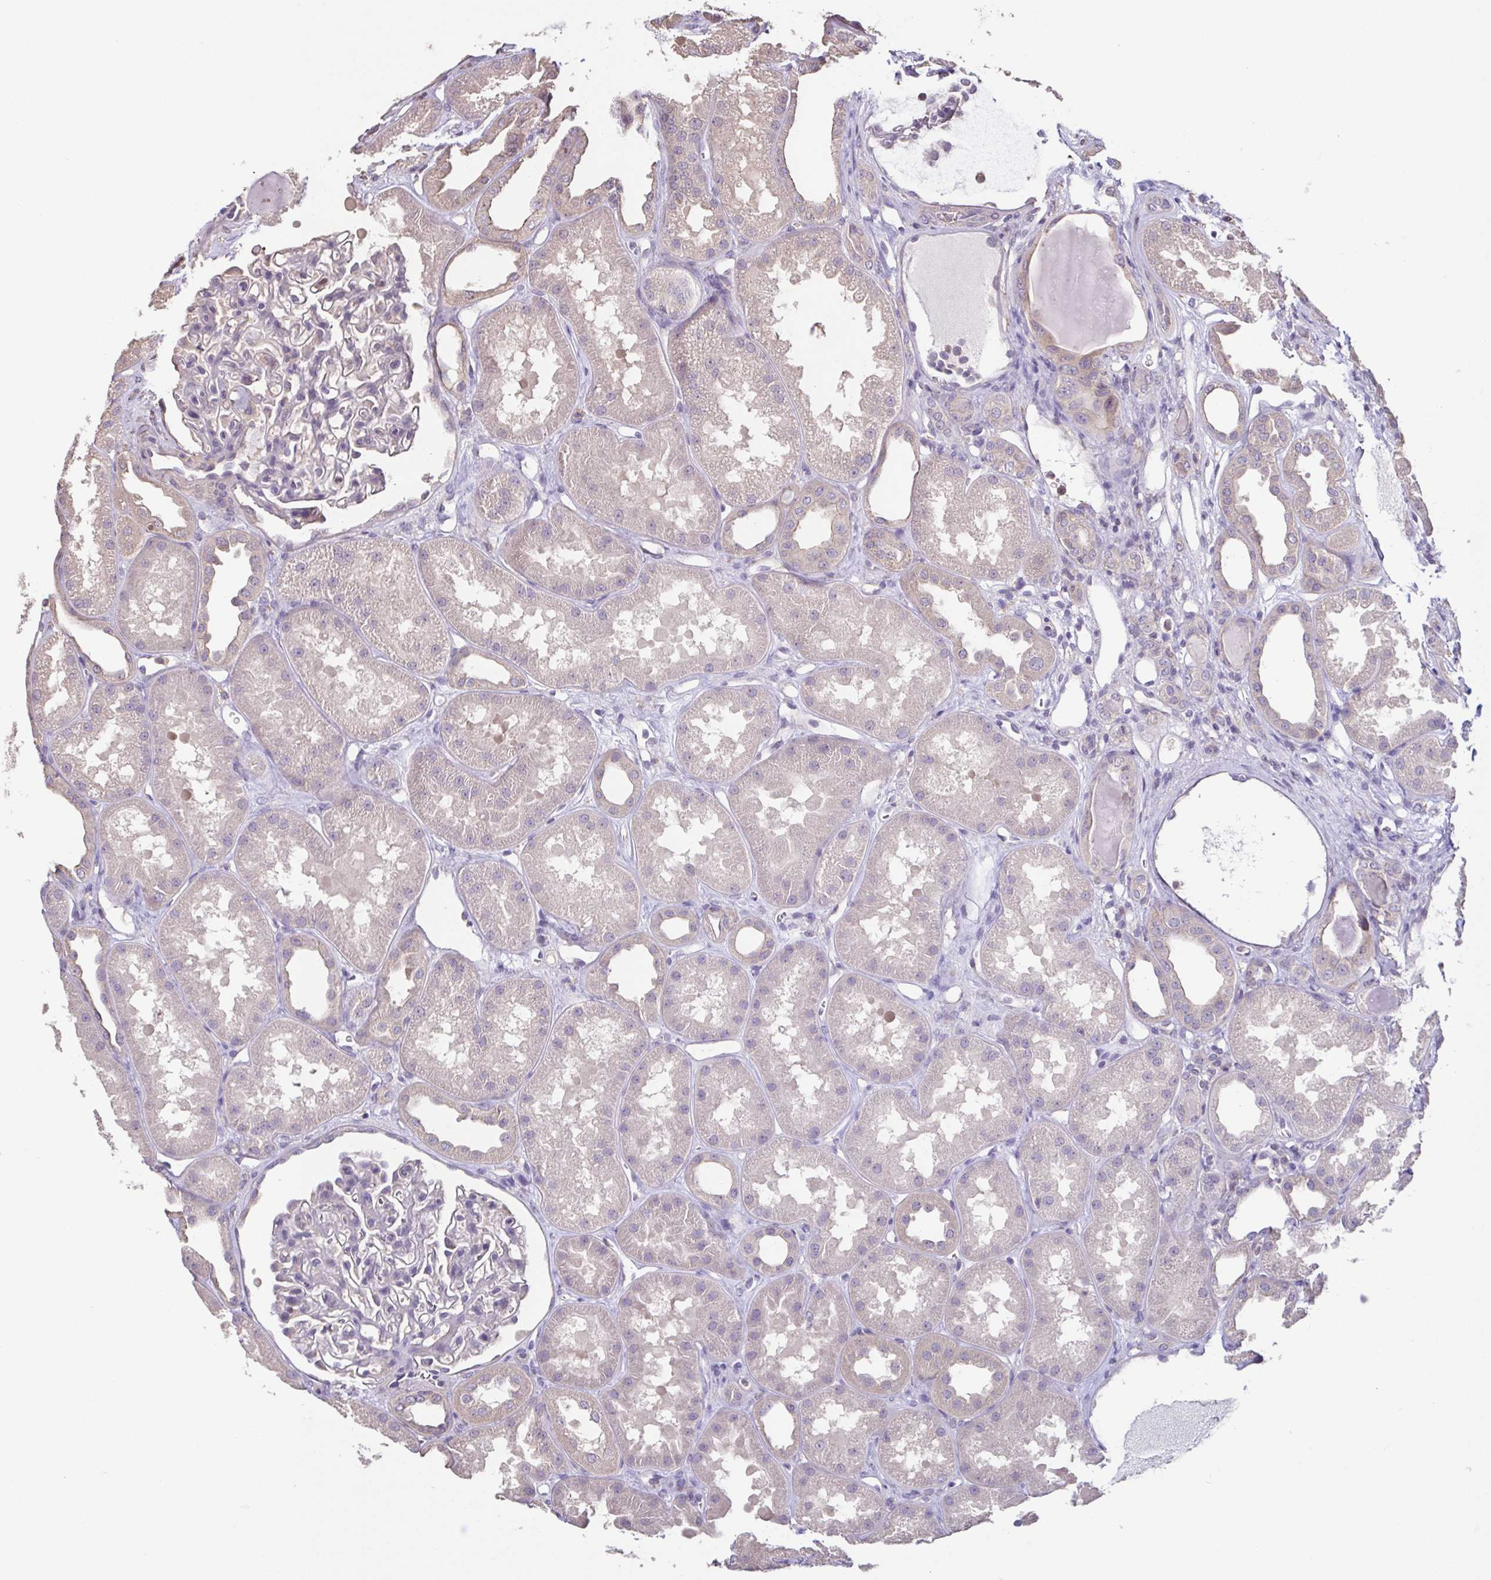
{"staining": {"intensity": "negative", "quantity": "none", "location": "none"}, "tissue": "kidney", "cell_type": "Cells in glomeruli", "image_type": "normal", "snomed": [{"axis": "morphology", "description": "Normal tissue, NOS"}, {"axis": "topography", "description": "Kidney"}], "caption": "A high-resolution photomicrograph shows immunohistochemistry staining of normal kidney, which reveals no significant expression in cells in glomeruli. (Brightfield microscopy of DAB (3,3'-diaminobenzidine) immunohistochemistry at high magnification).", "gene": "ACTRT2", "patient": {"sex": "male", "age": 61}}